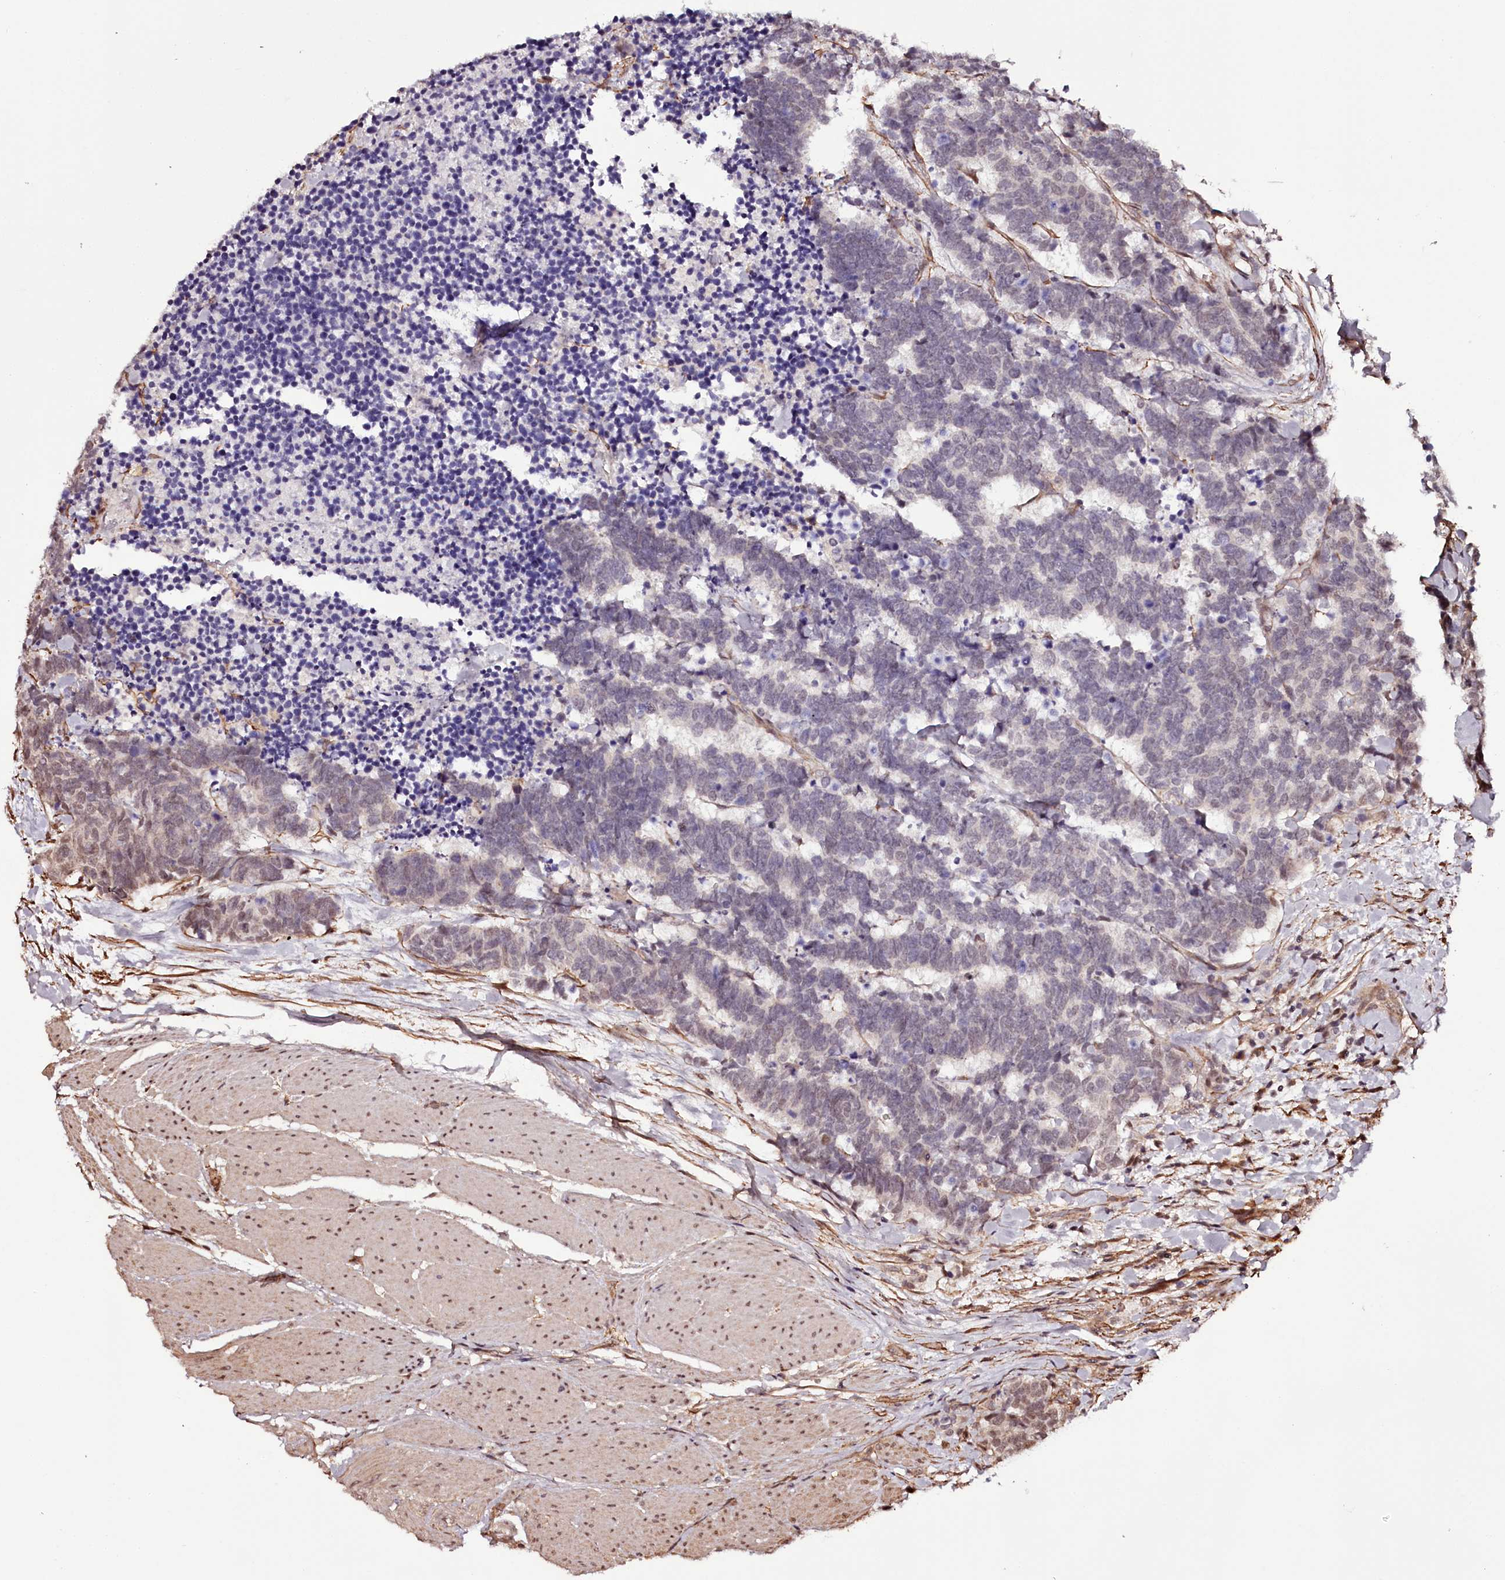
{"staining": {"intensity": "moderate", "quantity": "25%-75%", "location": "nuclear"}, "tissue": "carcinoid", "cell_type": "Tumor cells", "image_type": "cancer", "snomed": [{"axis": "morphology", "description": "Carcinoma, NOS"}, {"axis": "morphology", "description": "Carcinoid, malignant, NOS"}, {"axis": "topography", "description": "Urinary bladder"}], "caption": "Carcinoid tissue exhibits moderate nuclear positivity in about 25%-75% of tumor cells, visualized by immunohistochemistry.", "gene": "TTC33", "patient": {"sex": "male", "age": 57}}